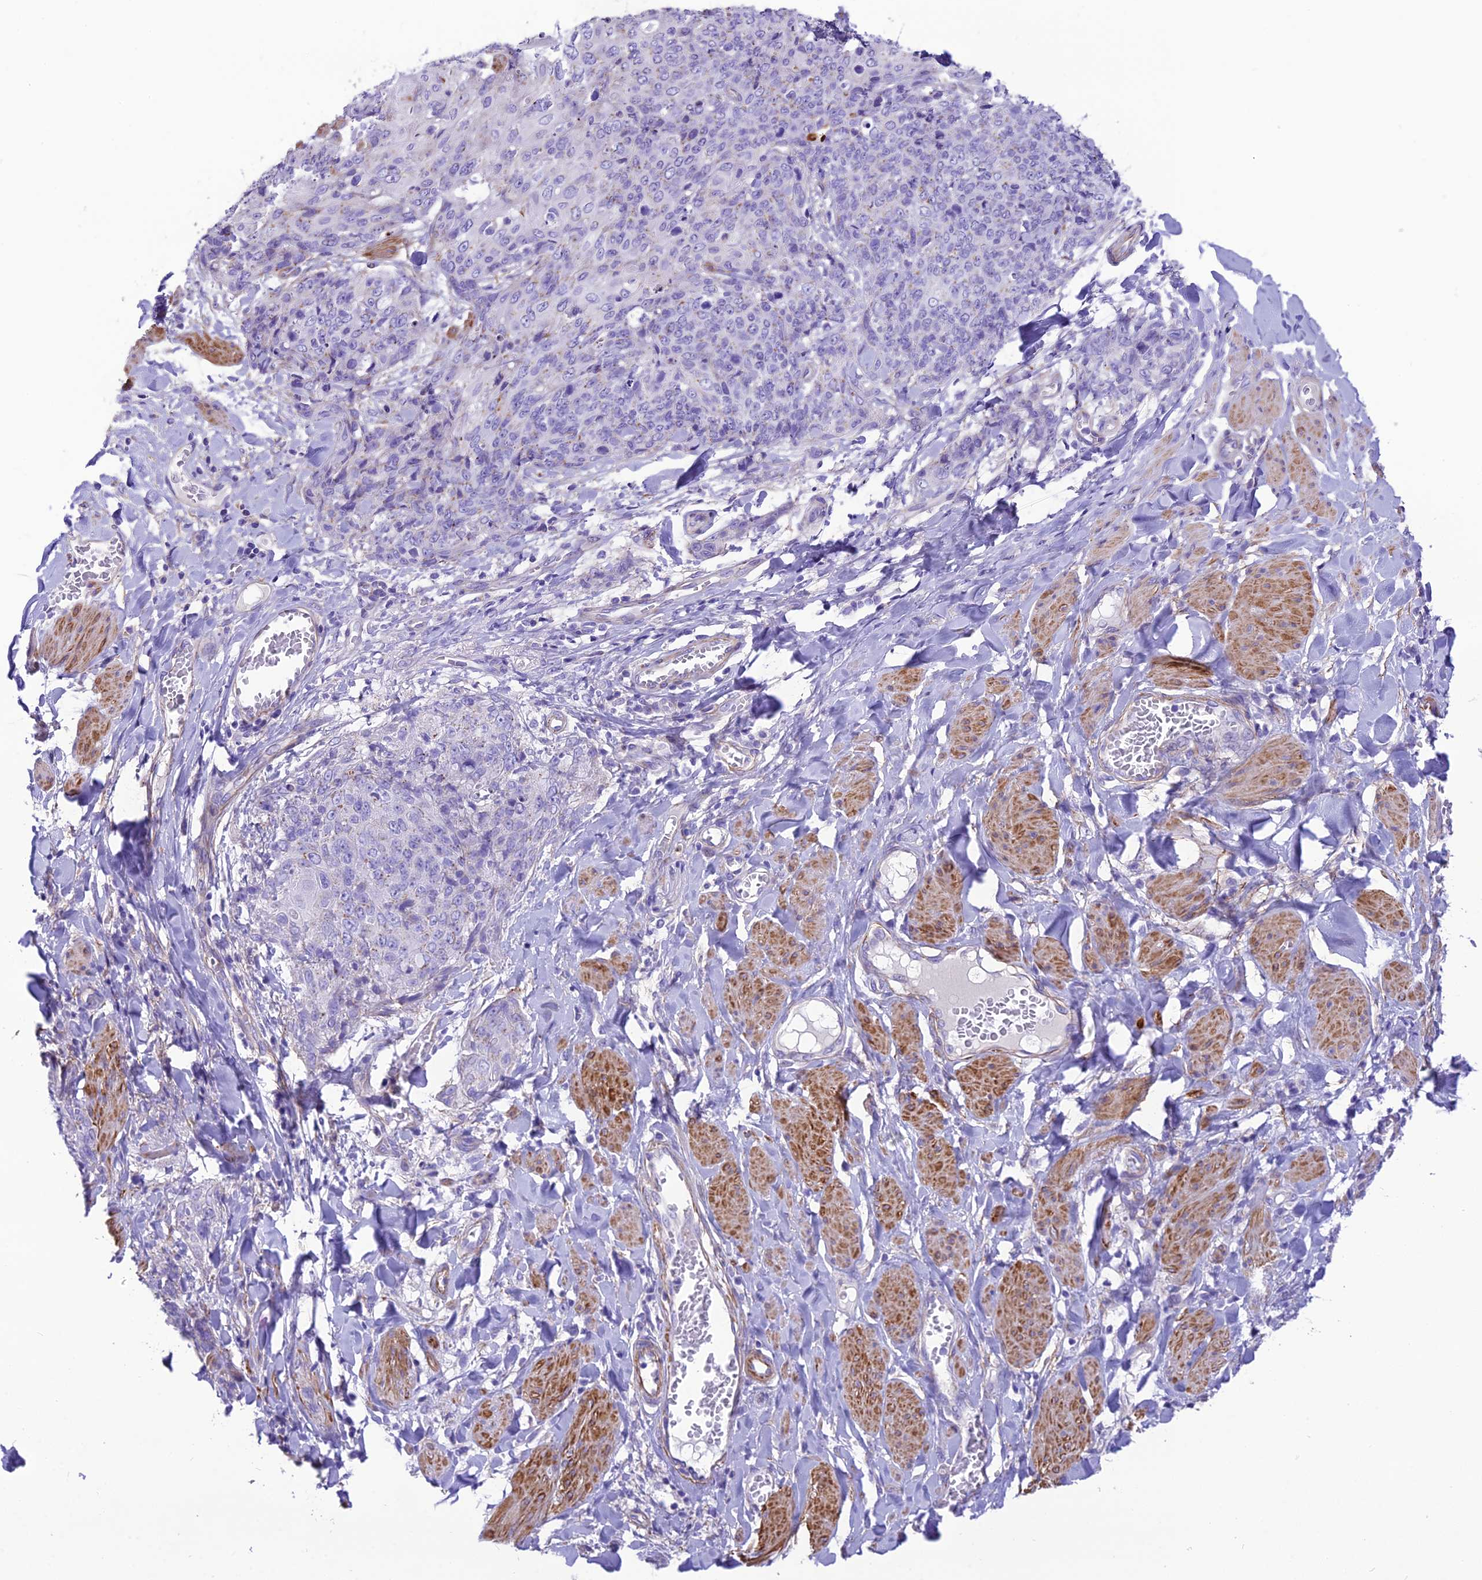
{"staining": {"intensity": "negative", "quantity": "none", "location": "none"}, "tissue": "skin cancer", "cell_type": "Tumor cells", "image_type": "cancer", "snomed": [{"axis": "morphology", "description": "Squamous cell carcinoma, NOS"}, {"axis": "topography", "description": "Skin"}, {"axis": "topography", "description": "Vulva"}], "caption": "The histopathology image exhibits no significant expression in tumor cells of skin squamous cell carcinoma. (DAB (3,3'-diaminobenzidine) immunohistochemistry, high magnification).", "gene": "GFRA1", "patient": {"sex": "female", "age": 85}}